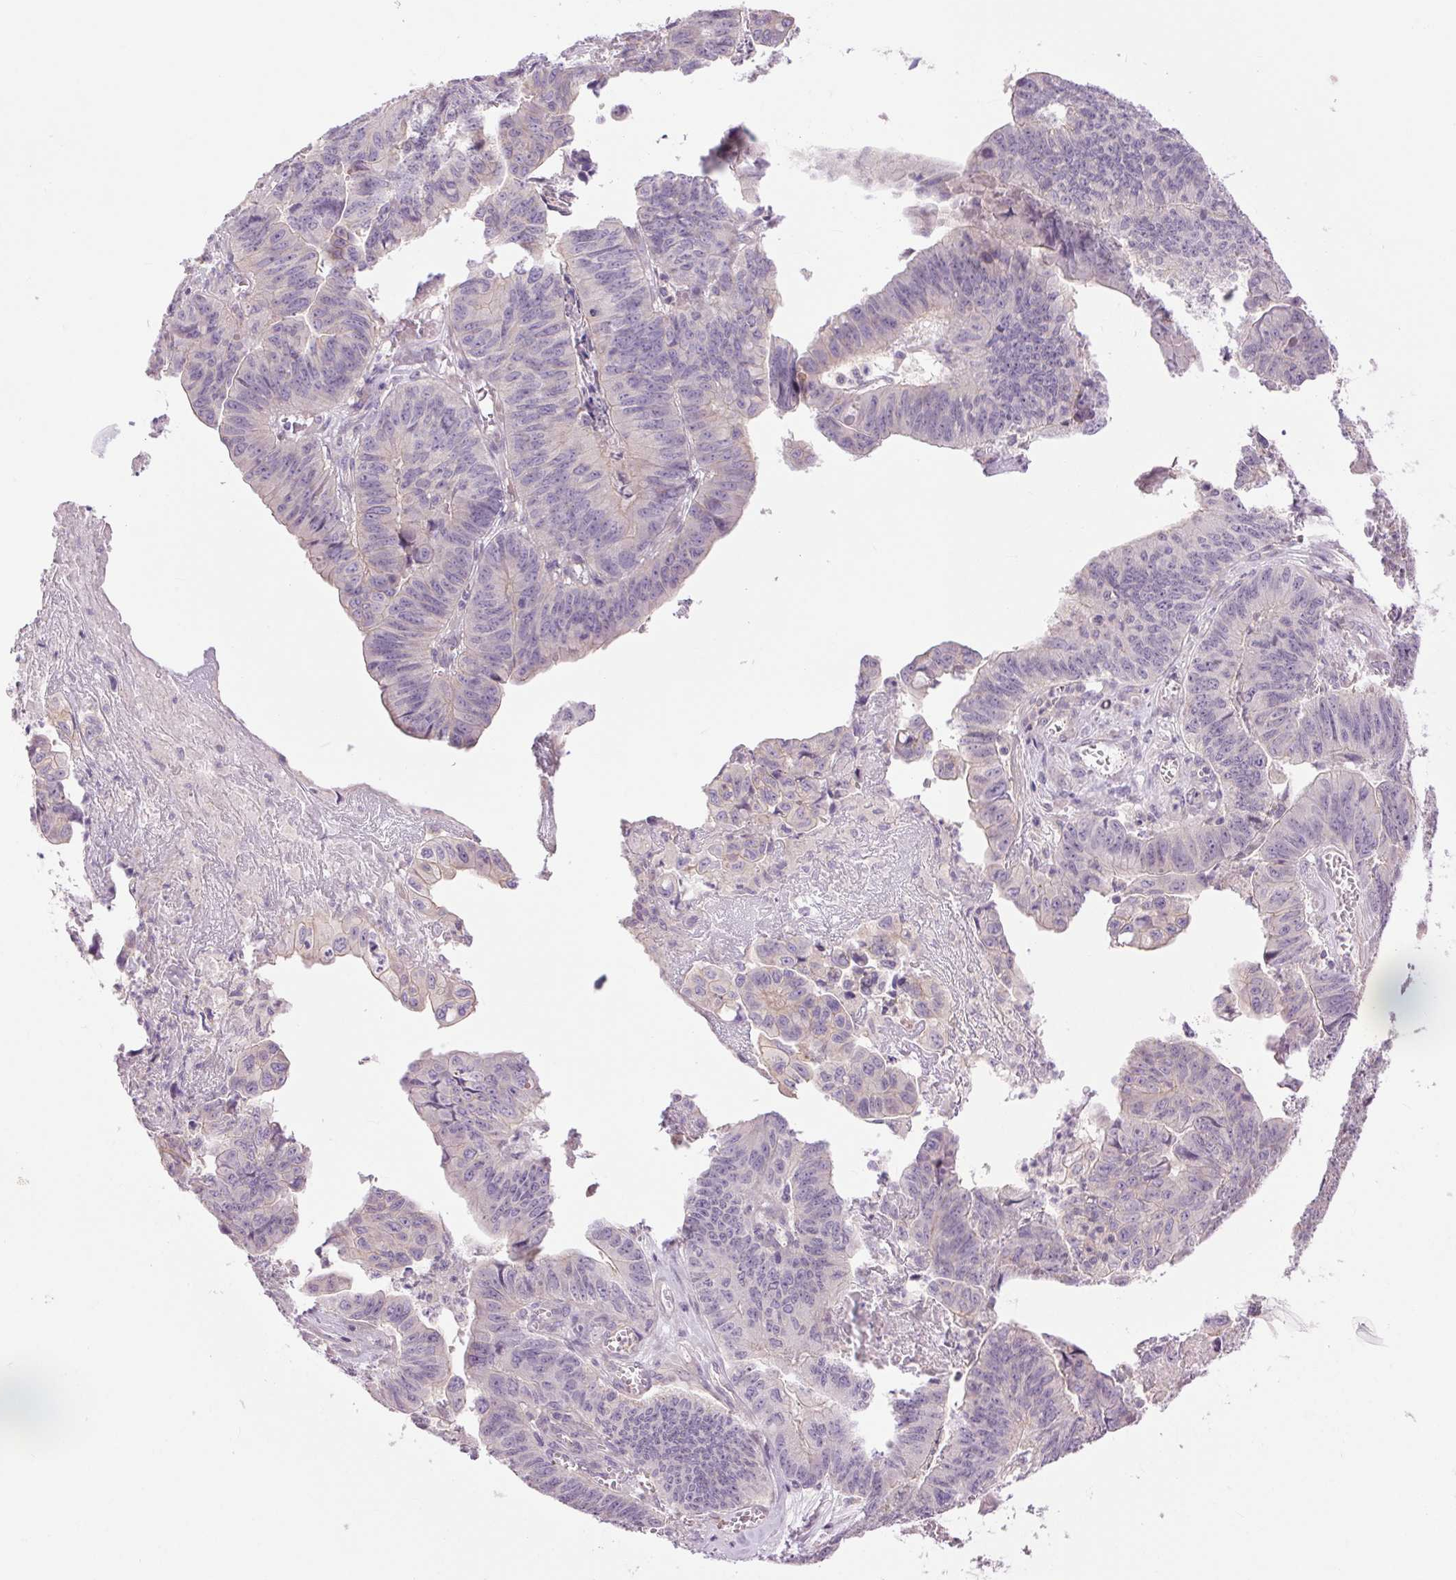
{"staining": {"intensity": "negative", "quantity": "none", "location": "none"}, "tissue": "stomach cancer", "cell_type": "Tumor cells", "image_type": "cancer", "snomed": [{"axis": "morphology", "description": "Adenocarcinoma, NOS"}, {"axis": "topography", "description": "Stomach, lower"}], "caption": "Stomach adenocarcinoma was stained to show a protein in brown. There is no significant expression in tumor cells. The staining was performed using DAB to visualize the protein expression in brown, while the nuclei were stained in blue with hematoxylin (Magnification: 20x).", "gene": "CTNNA3", "patient": {"sex": "male", "age": 77}}